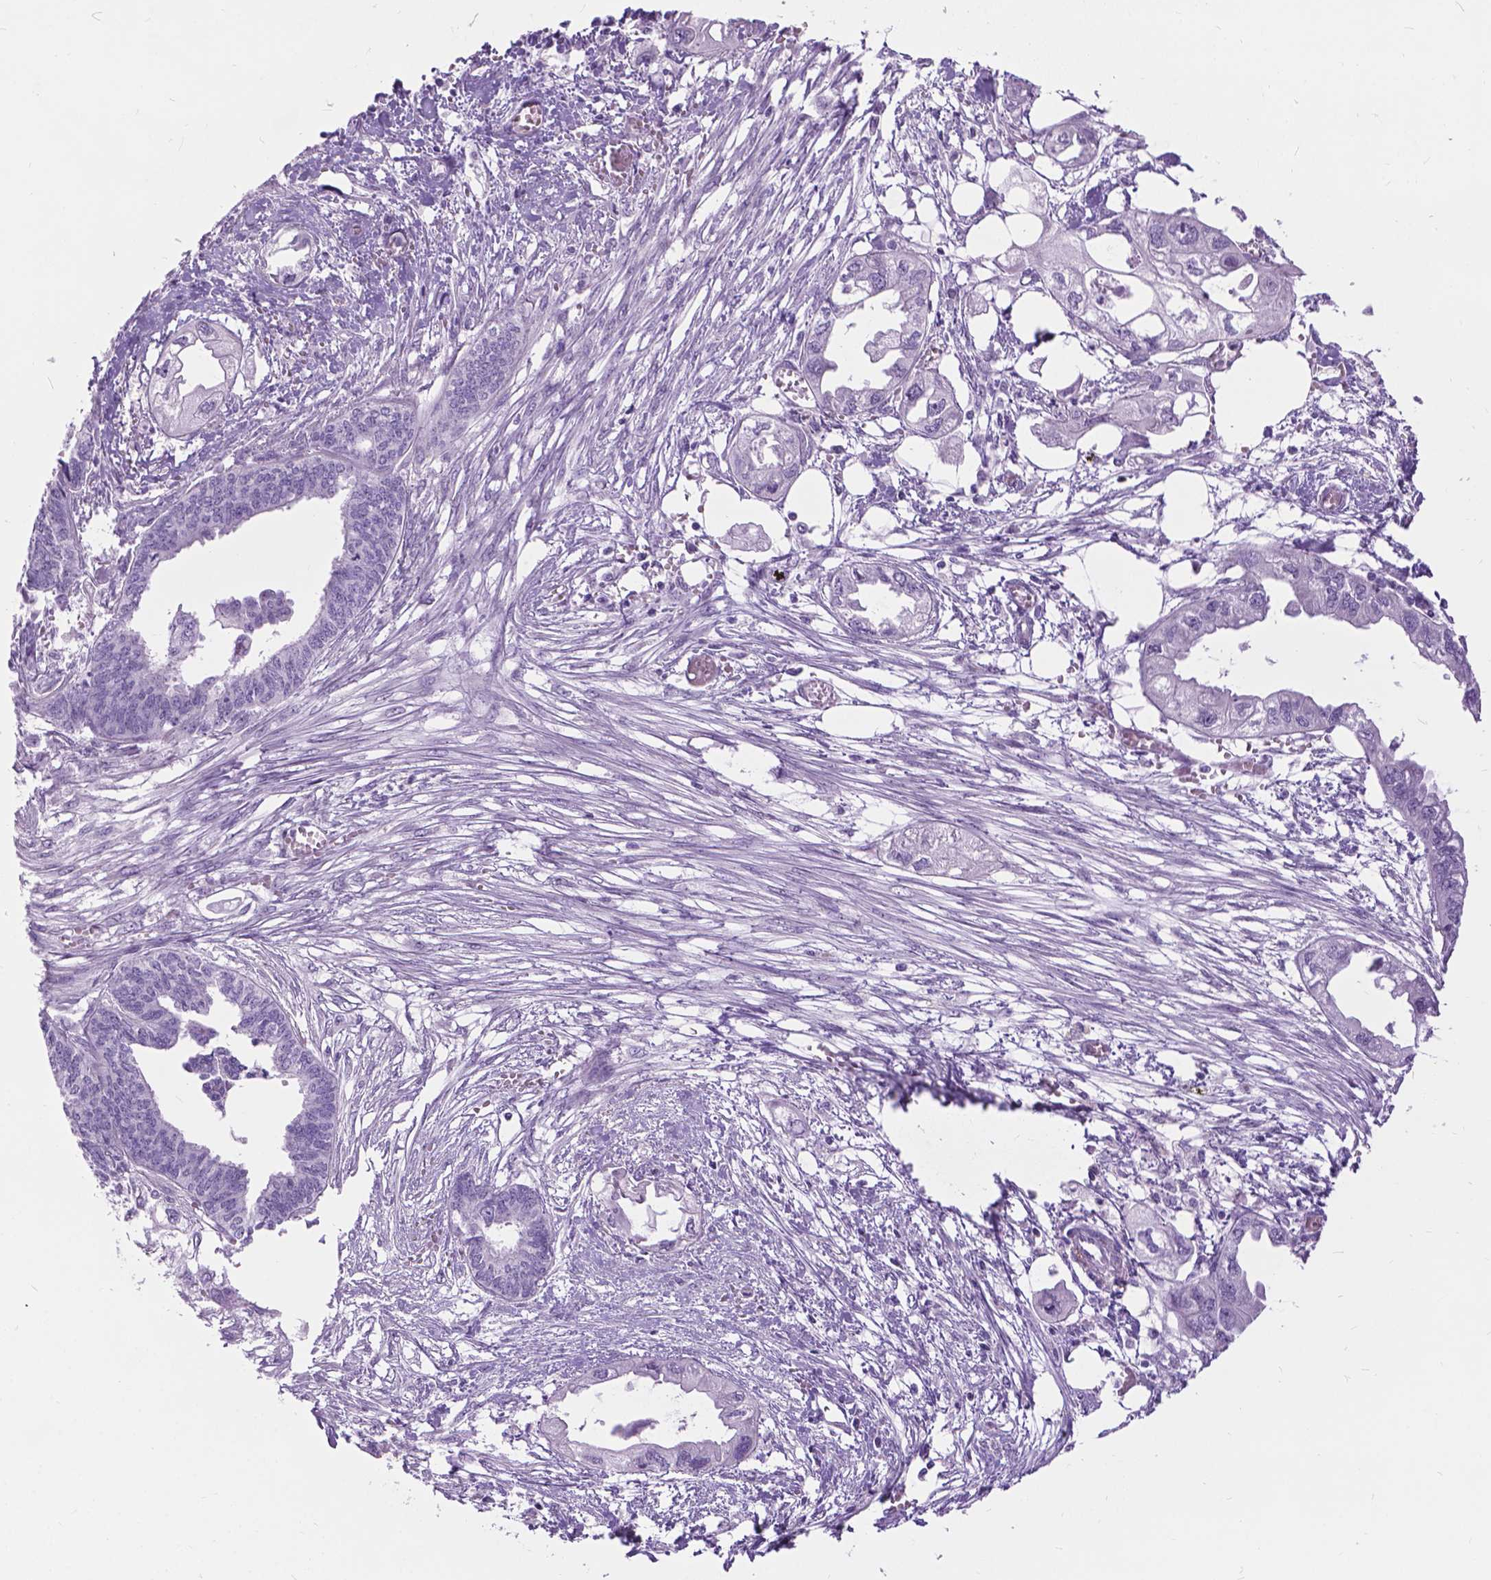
{"staining": {"intensity": "negative", "quantity": "none", "location": "none"}, "tissue": "endometrial cancer", "cell_type": "Tumor cells", "image_type": "cancer", "snomed": [{"axis": "morphology", "description": "Adenocarcinoma, NOS"}, {"axis": "morphology", "description": "Adenocarcinoma, metastatic, NOS"}, {"axis": "topography", "description": "Adipose tissue"}, {"axis": "topography", "description": "Endometrium"}], "caption": "IHC of endometrial cancer shows no staining in tumor cells.", "gene": "PROB1", "patient": {"sex": "female", "age": 67}}